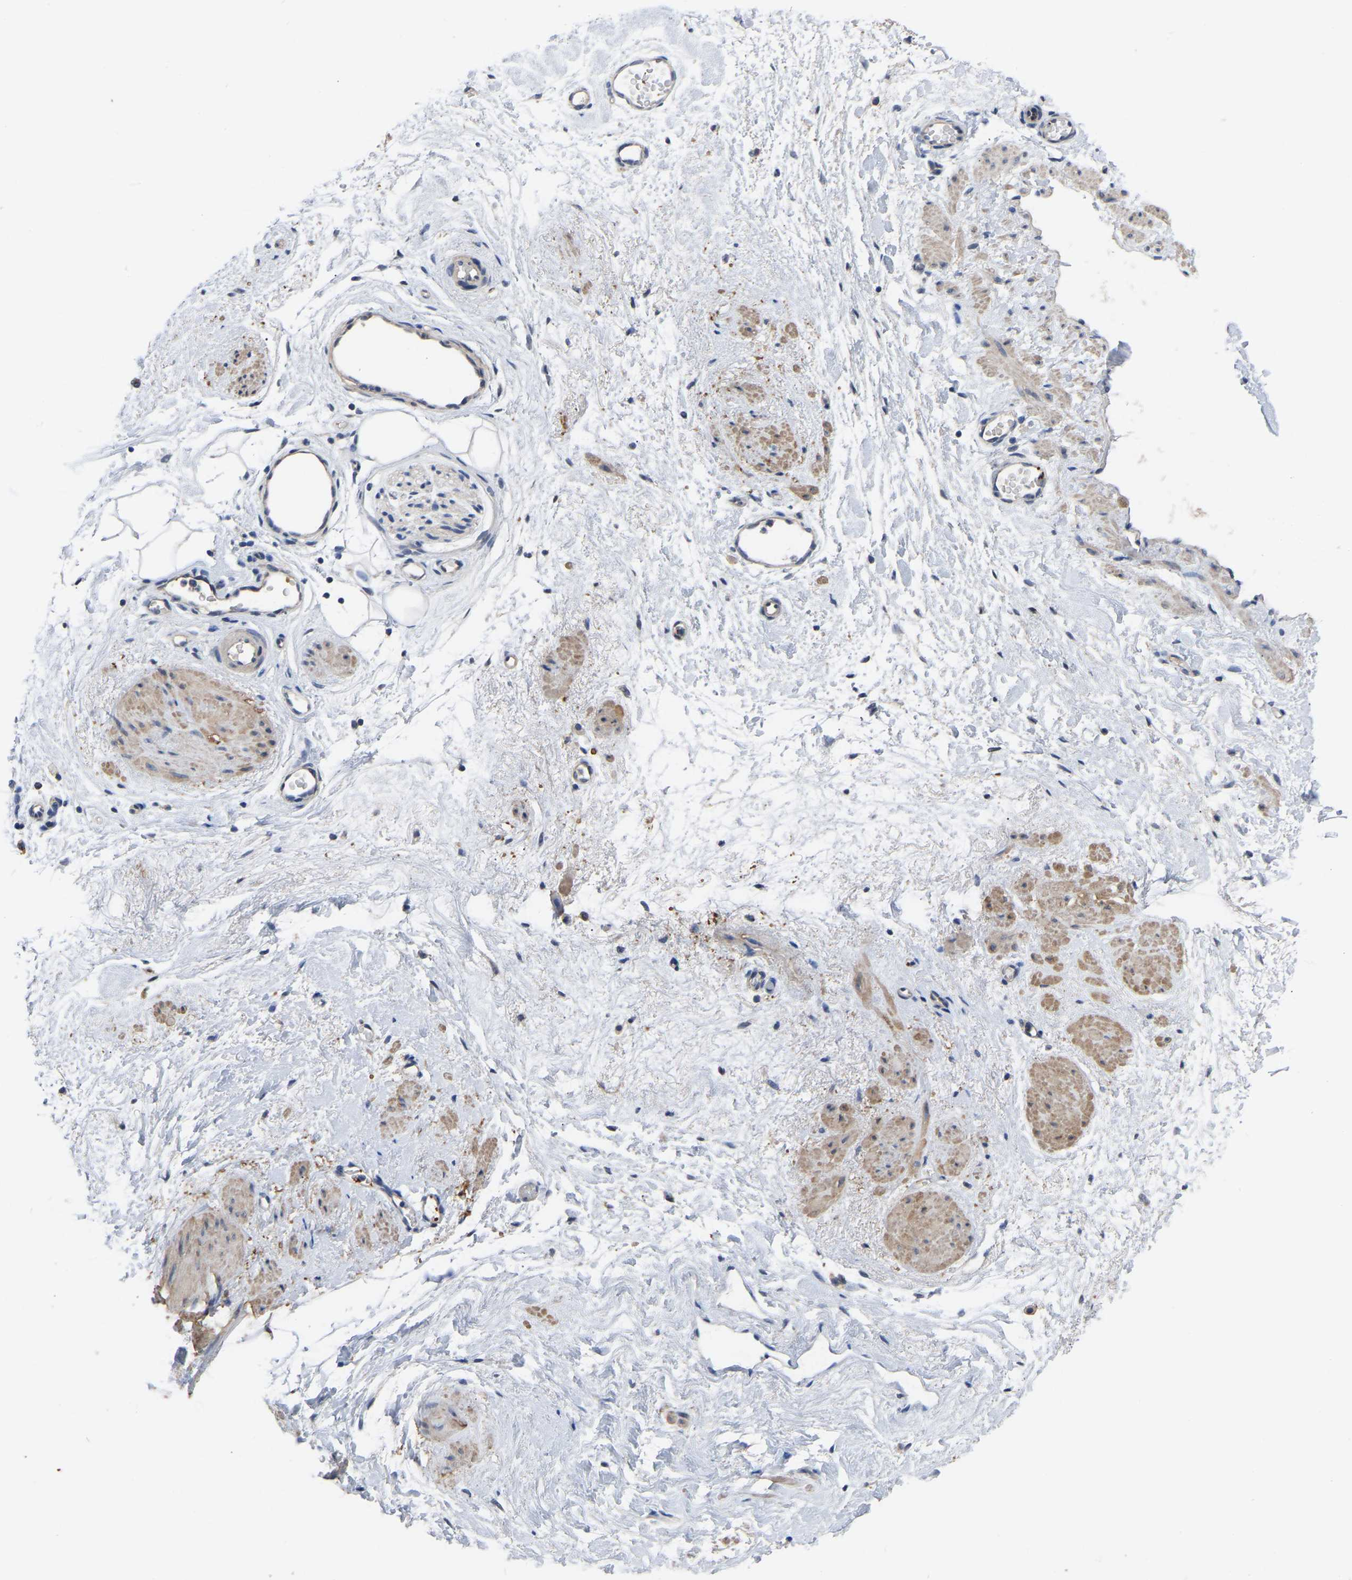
{"staining": {"intensity": "negative", "quantity": "none", "location": "none"}, "tissue": "adipose tissue", "cell_type": "Adipocytes", "image_type": "normal", "snomed": [{"axis": "morphology", "description": "Normal tissue, NOS"}, {"axis": "topography", "description": "Soft tissue"}], "caption": "This is a photomicrograph of immunohistochemistry staining of normal adipose tissue, which shows no staining in adipocytes.", "gene": "ZNF449", "patient": {"sex": "male", "age": 72}}